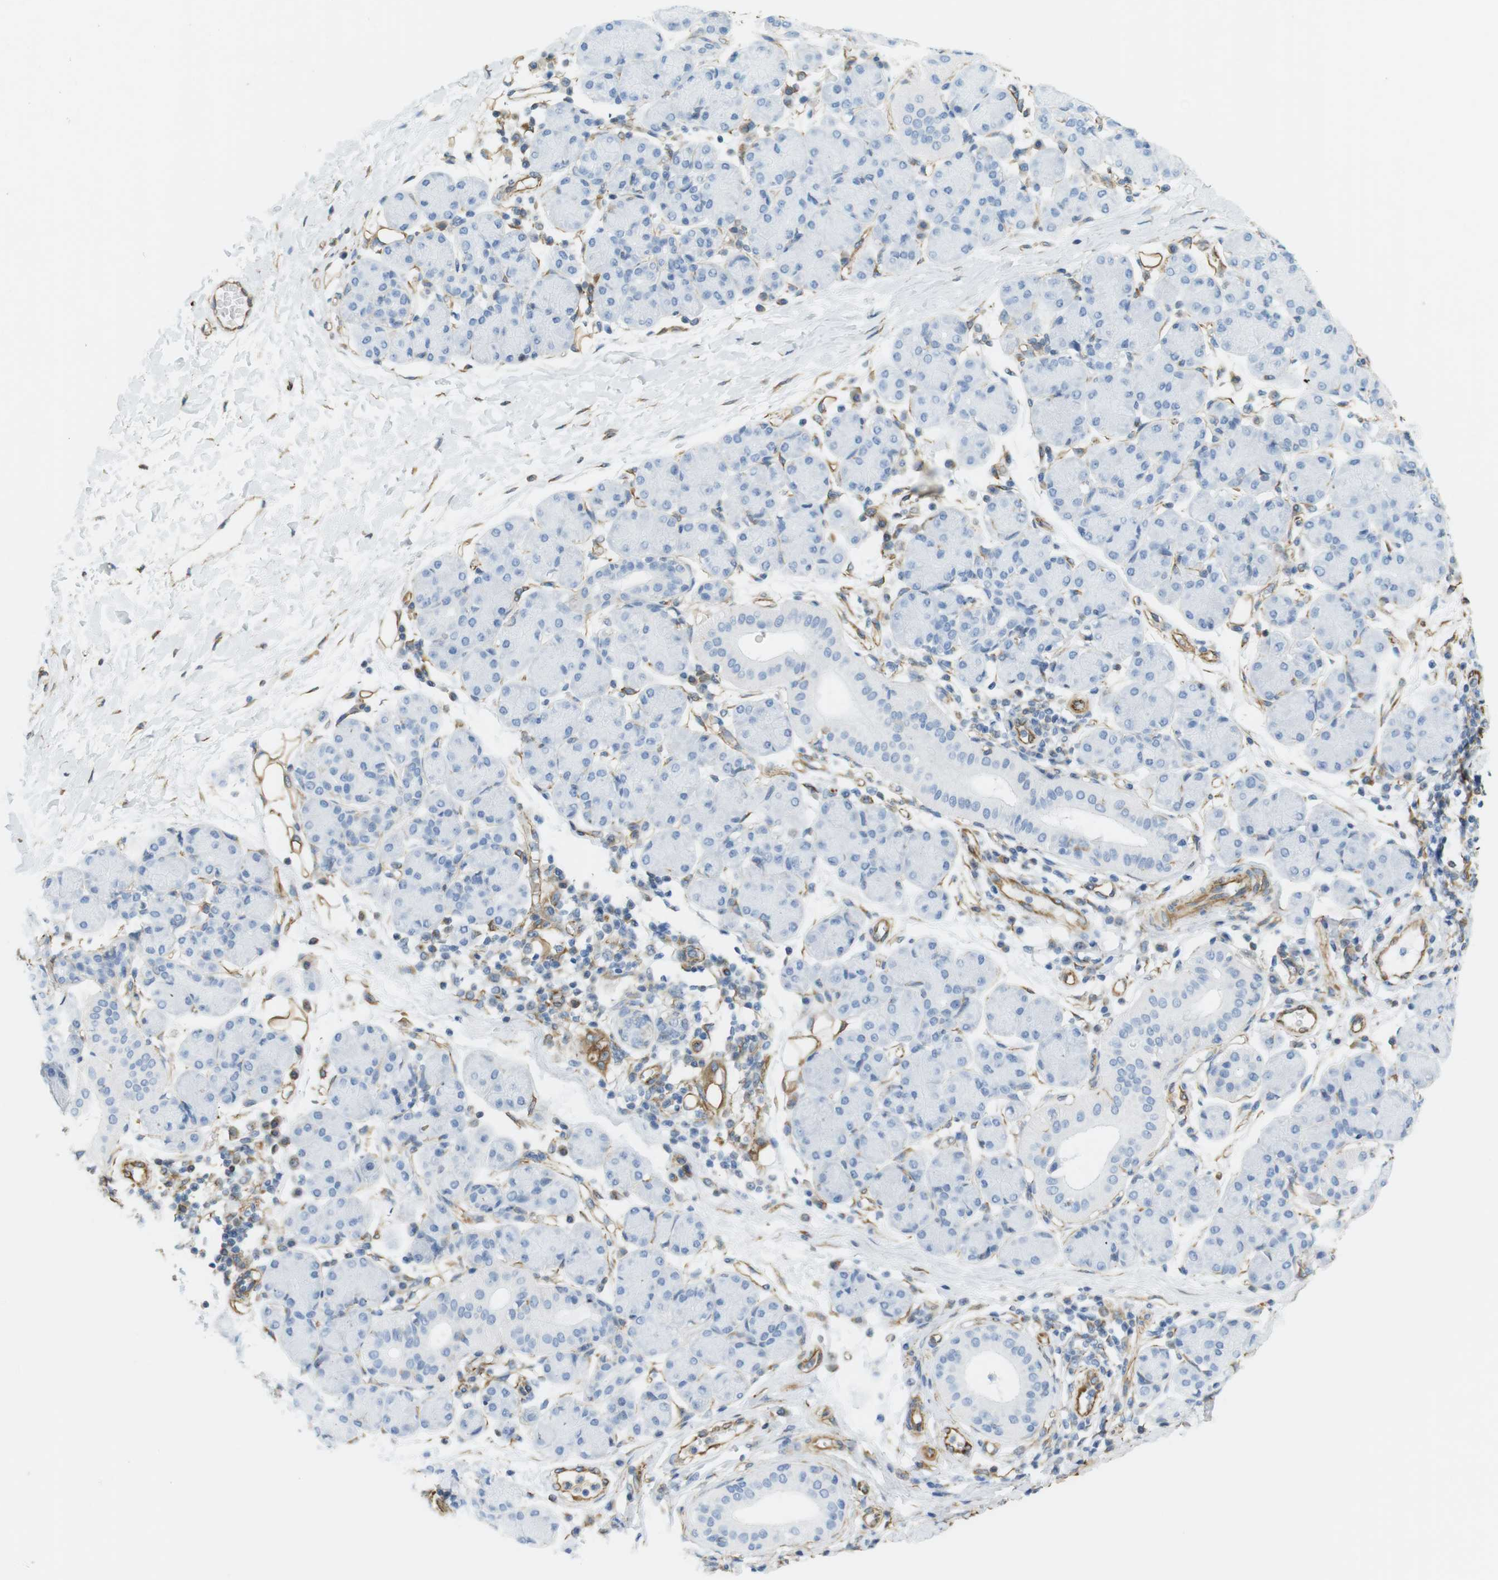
{"staining": {"intensity": "negative", "quantity": "none", "location": "none"}, "tissue": "salivary gland", "cell_type": "Glandular cells", "image_type": "normal", "snomed": [{"axis": "morphology", "description": "Normal tissue, NOS"}, {"axis": "morphology", "description": "Inflammation, NOS"}, {"axis": "topography", "description": "Lymph node"}, {"axis": "topography", "description": "Salivary gland"}], "caption": "Immunohistochemistry (IHC) micrograph of normal salivary gland: human salivary gland stained with DAB demonstrates no significant protein staining in glandular cells. (DAB (3,3'-diaminobenzidine) immunohistochemistry visualized using brightfield microscopy, high magnification).", "gene": "MS4A10", "patient": {"sex": "male", "age": 3}}